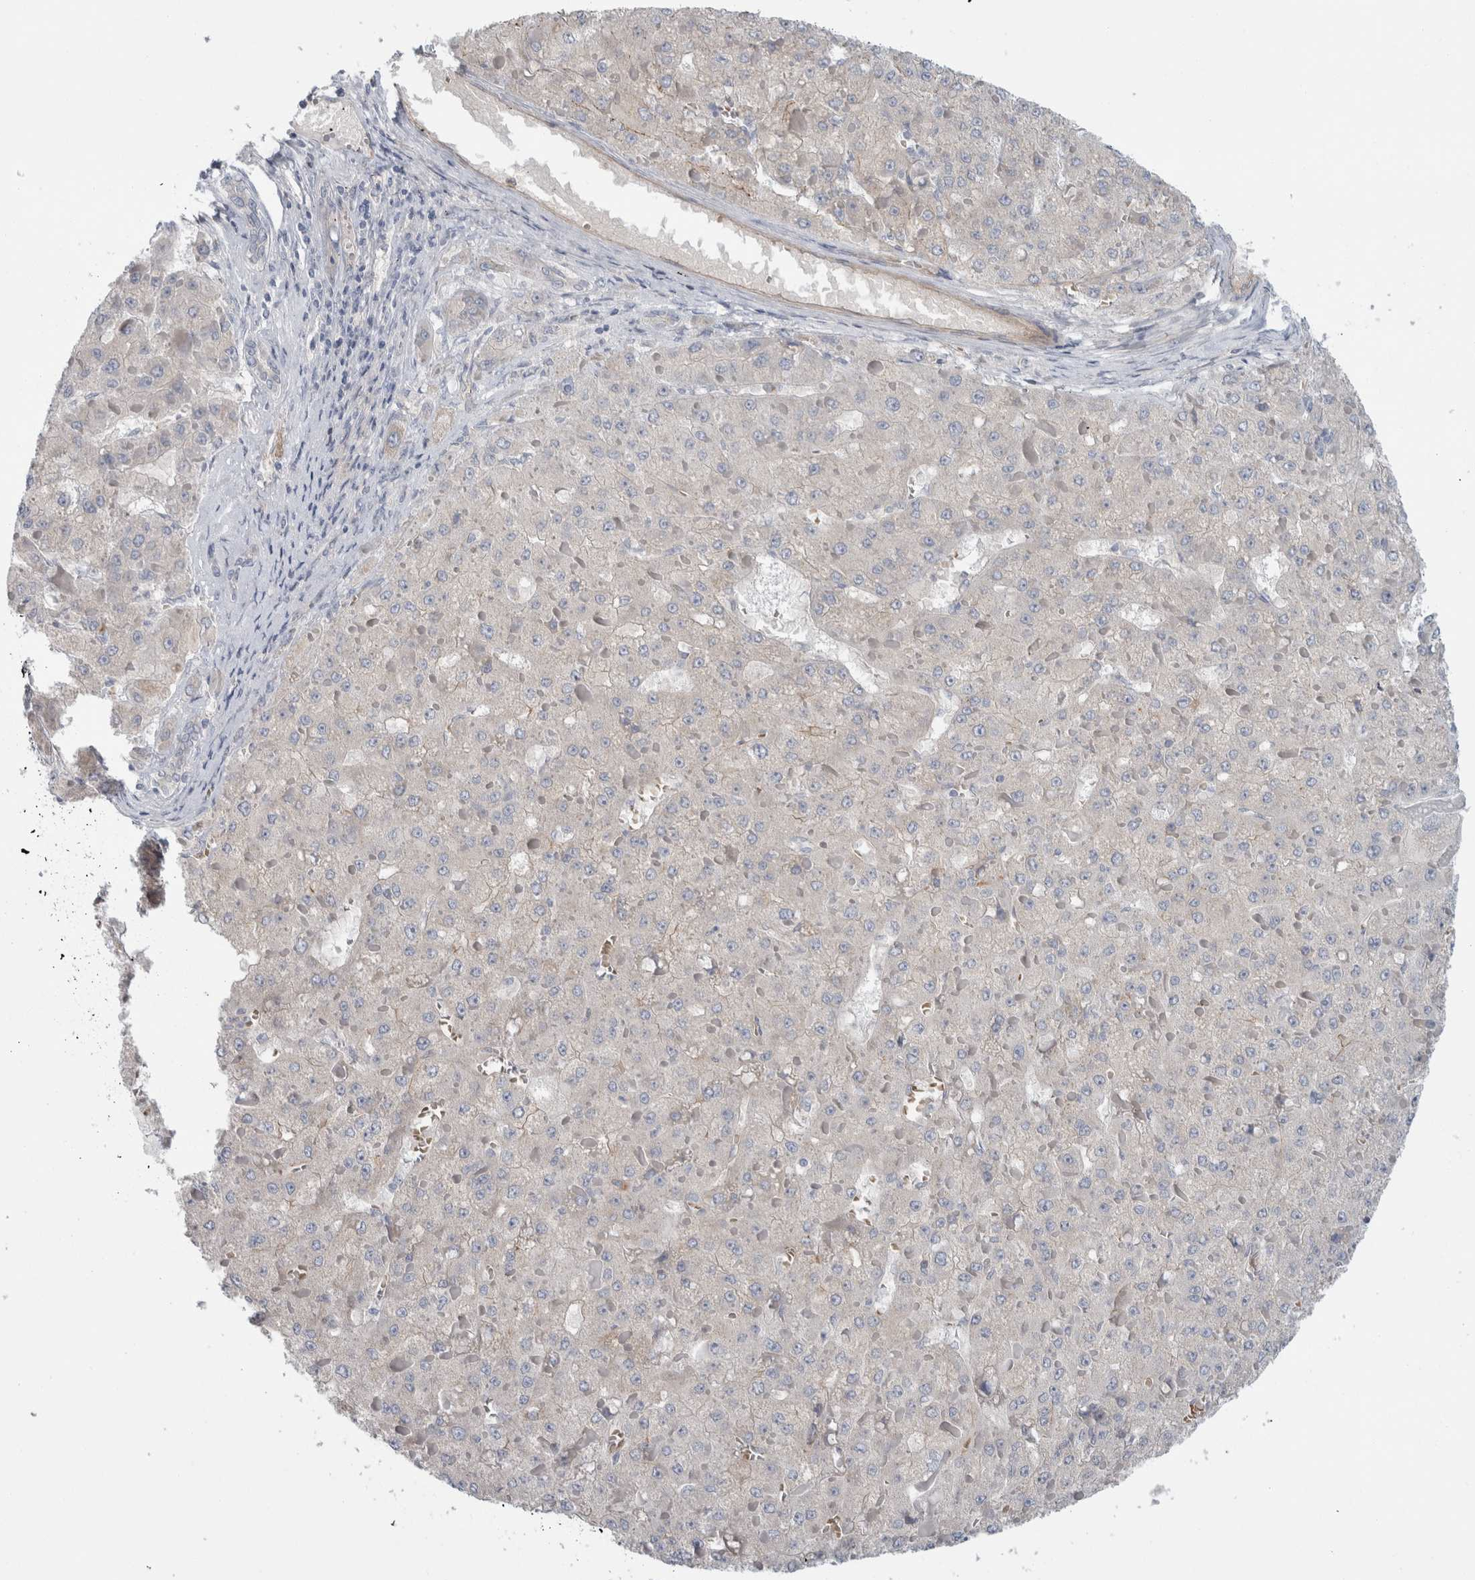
{"staining": {"intensity": "negative", "quantity": "none", "location": "none"}, "tissue": "liver cancer", "cell_type": "Tumor cells", "image_type": "cancer", "snomed": [{"axis": "morphology", "description": "Carcinoma, Hepatocellular, NOS"}, {"axis": "topography", "description": "Liver"}], "caption": "This is an immunohistochemistry (IHC) histopathology image of hepatocellular carcinoma (liver). There is no expression in tumor cells.", "gene": "CD55", "patient": {"sex": "female", "age": 73}}